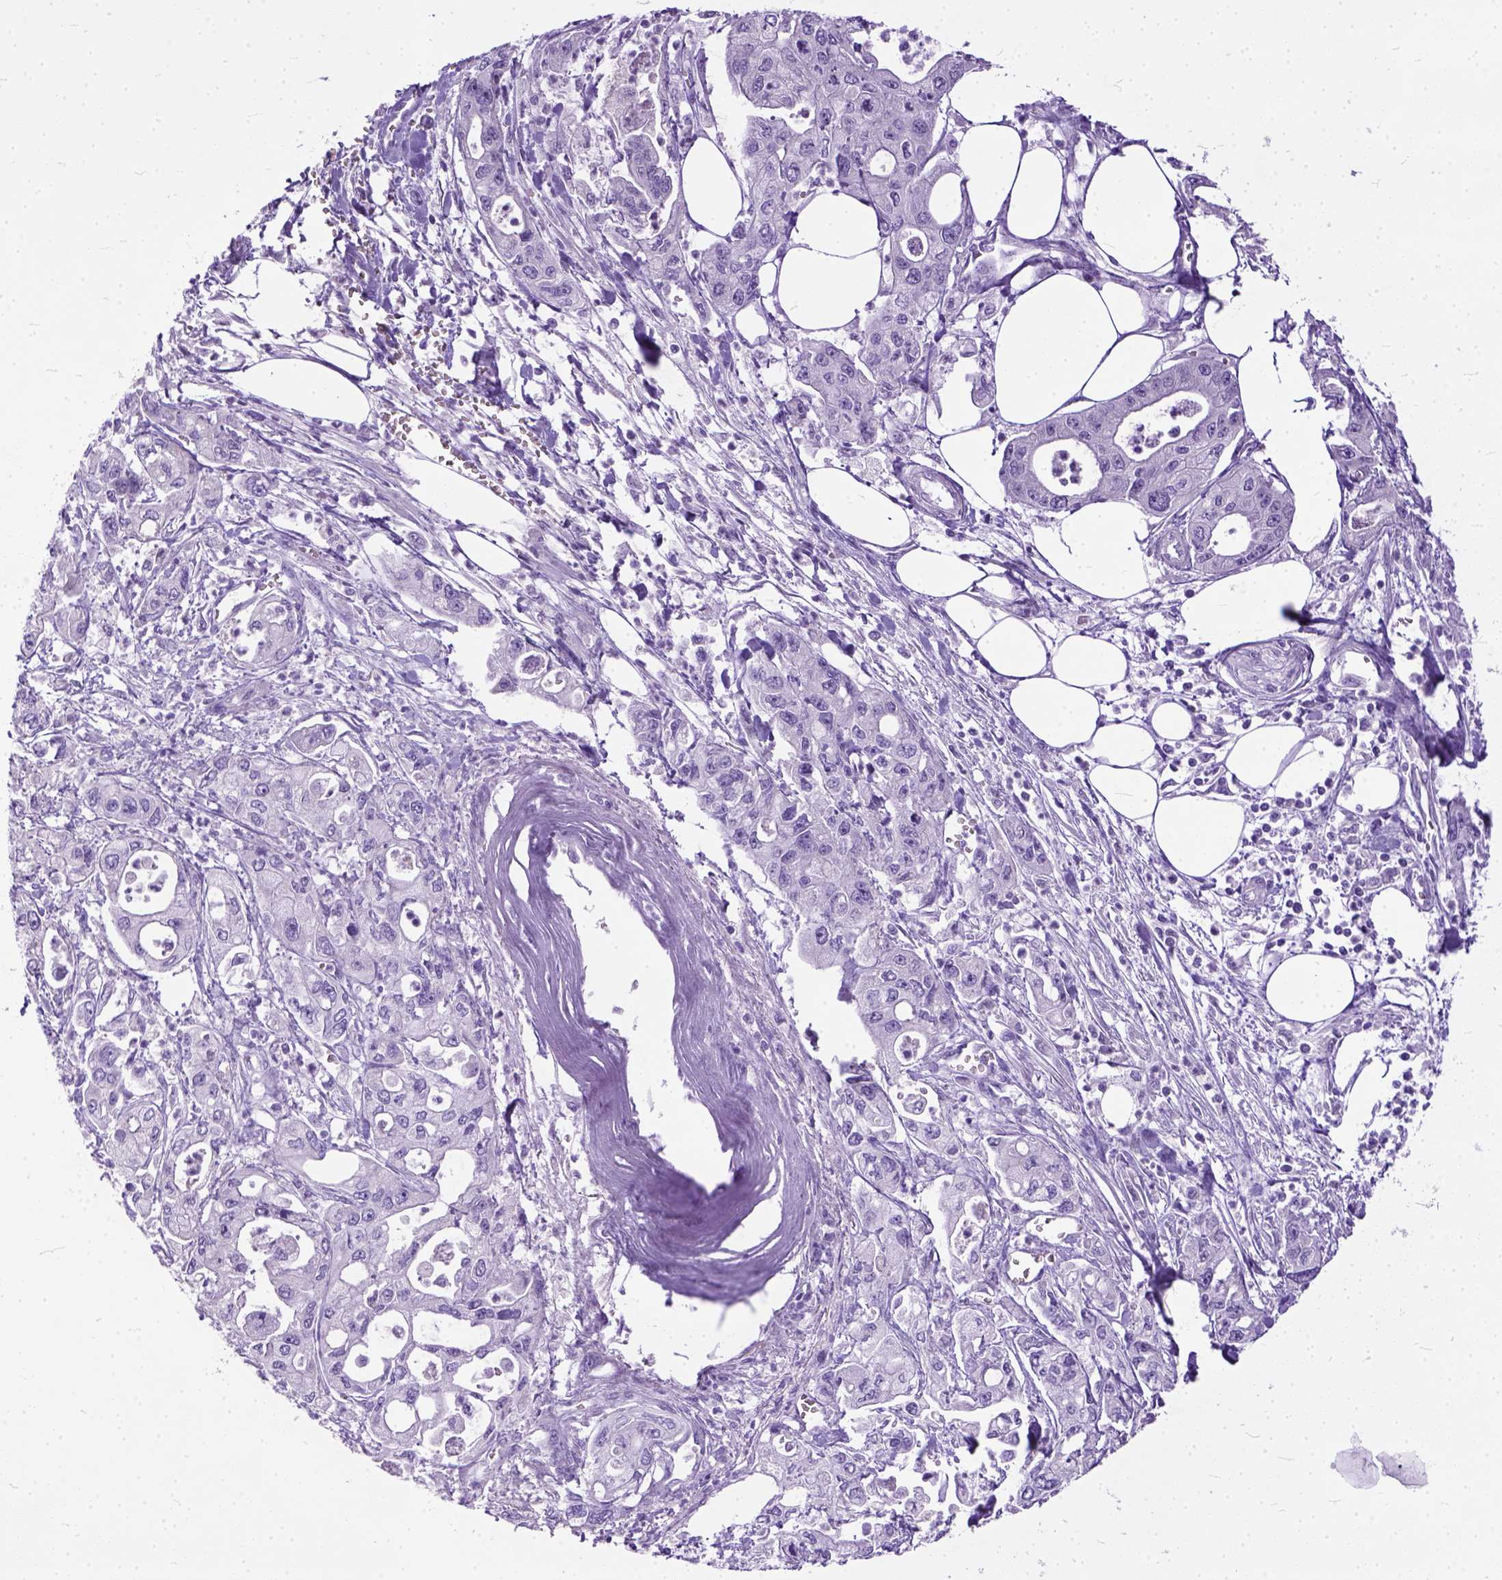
{"staining": {"intensity": "negative", "quantity": "none", "location": "none"}, "tissue": "pancreatic cancer", "cell_type": "Tumor cells", "image_type": "cancer", "snomed": [{"axis": "morphology", "description": "Adenocarcinoma, NOS"}, {"axis": "topography", "description": "Pancreas"}], "caption": "Pancreatic adenocarcinoma stained for a protein using immunohistochemistry (IHC) shows no expression tumor cells.", "gene": "PLK5", "patient": {"sex": "male", "age": 70}}